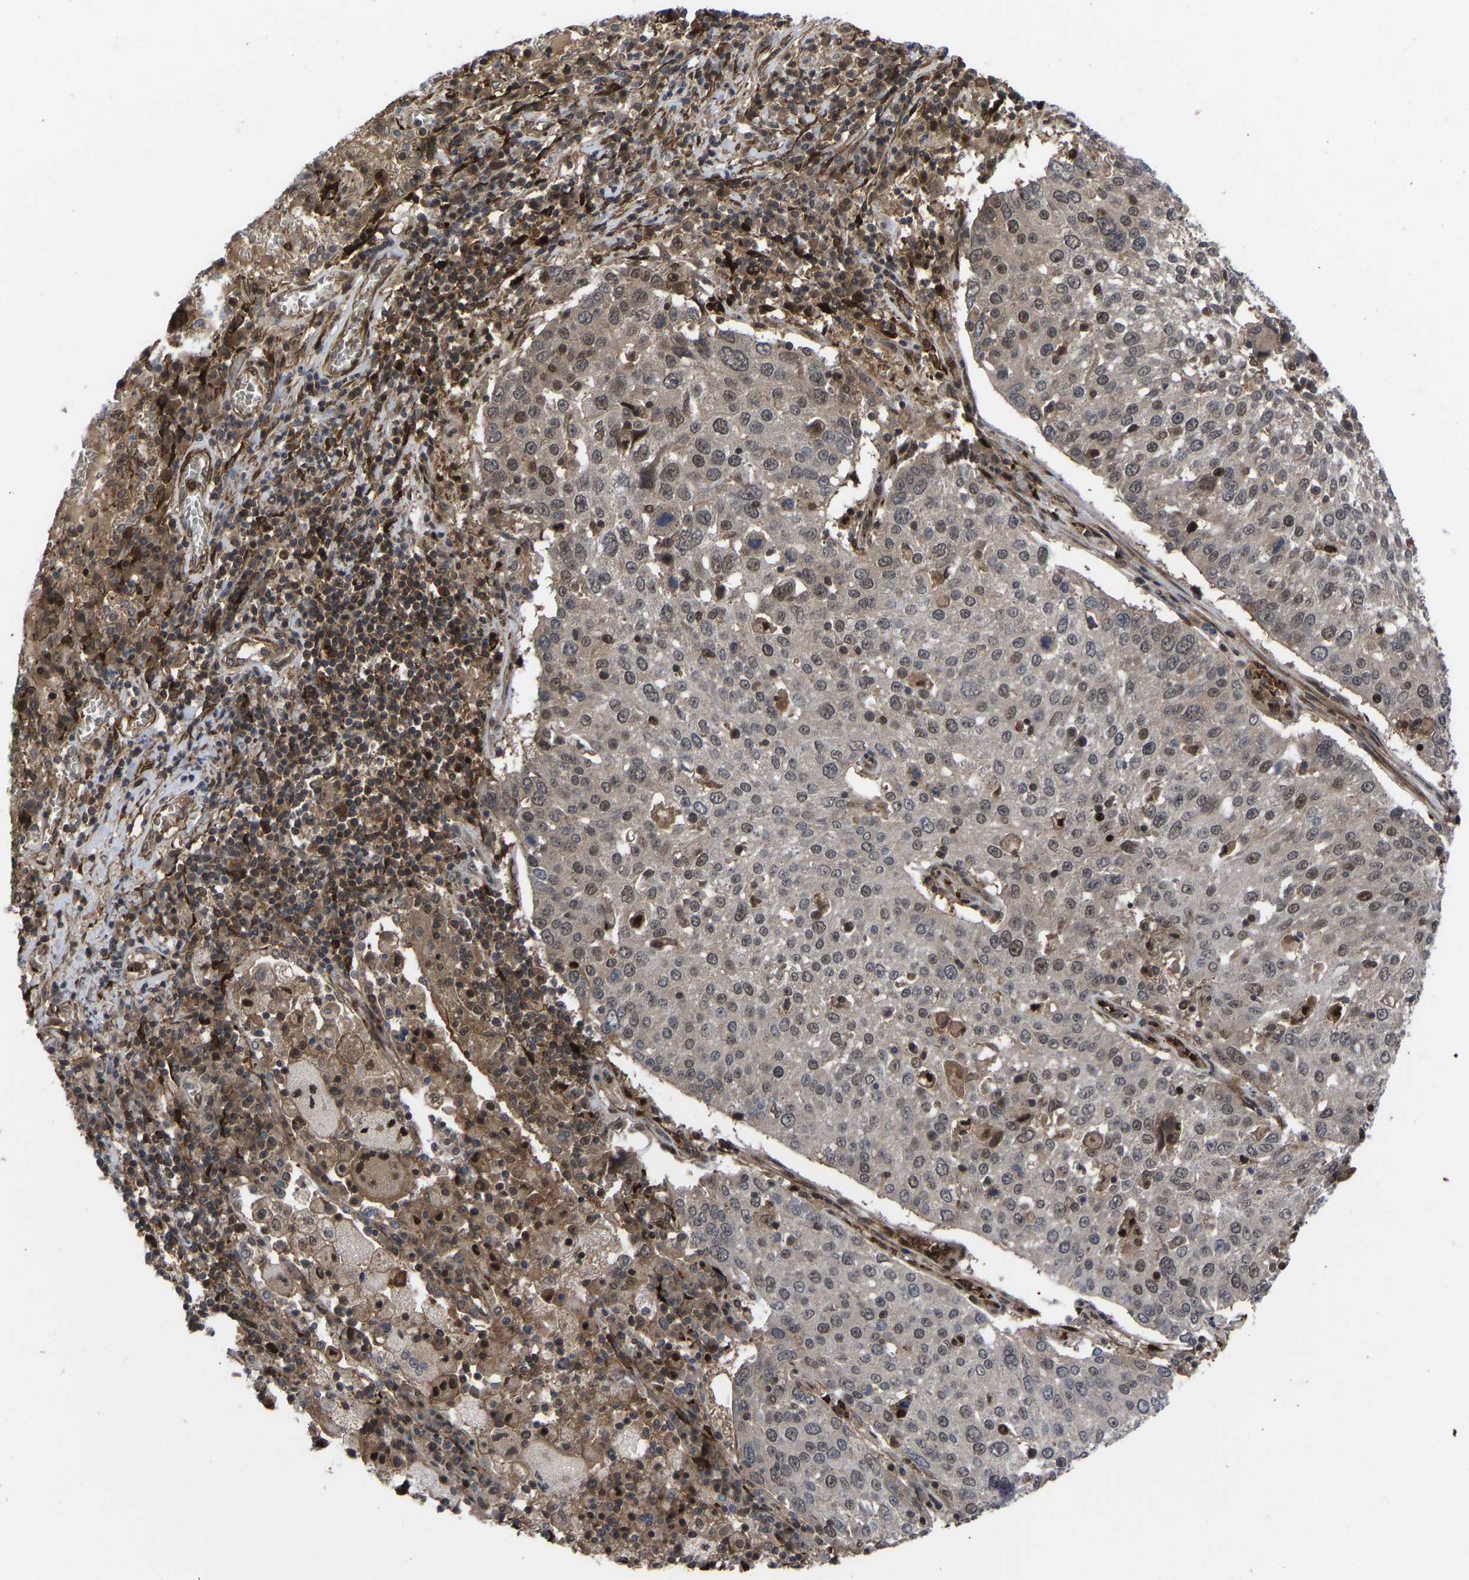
{"staining": {"intensity": "moderate", "quantity": "<25%", "location": "nuclear"}, "tissue": "lung cancer", "cell_type": "Tumor cells", "image_type": "cancer", "snomed": [{"axis": "morphology", "description": "Squamous cell carcinoma, NOS"}, {"axis": "topography", "description": "Lung"}], "caption": "This is an image of immunohistochemistry staining of lung cancer, which shows moderate positivity in the nuclear of tumor cells.", "gene": "CYP7B1", "patient": {"sex": "male", "age": 65}}